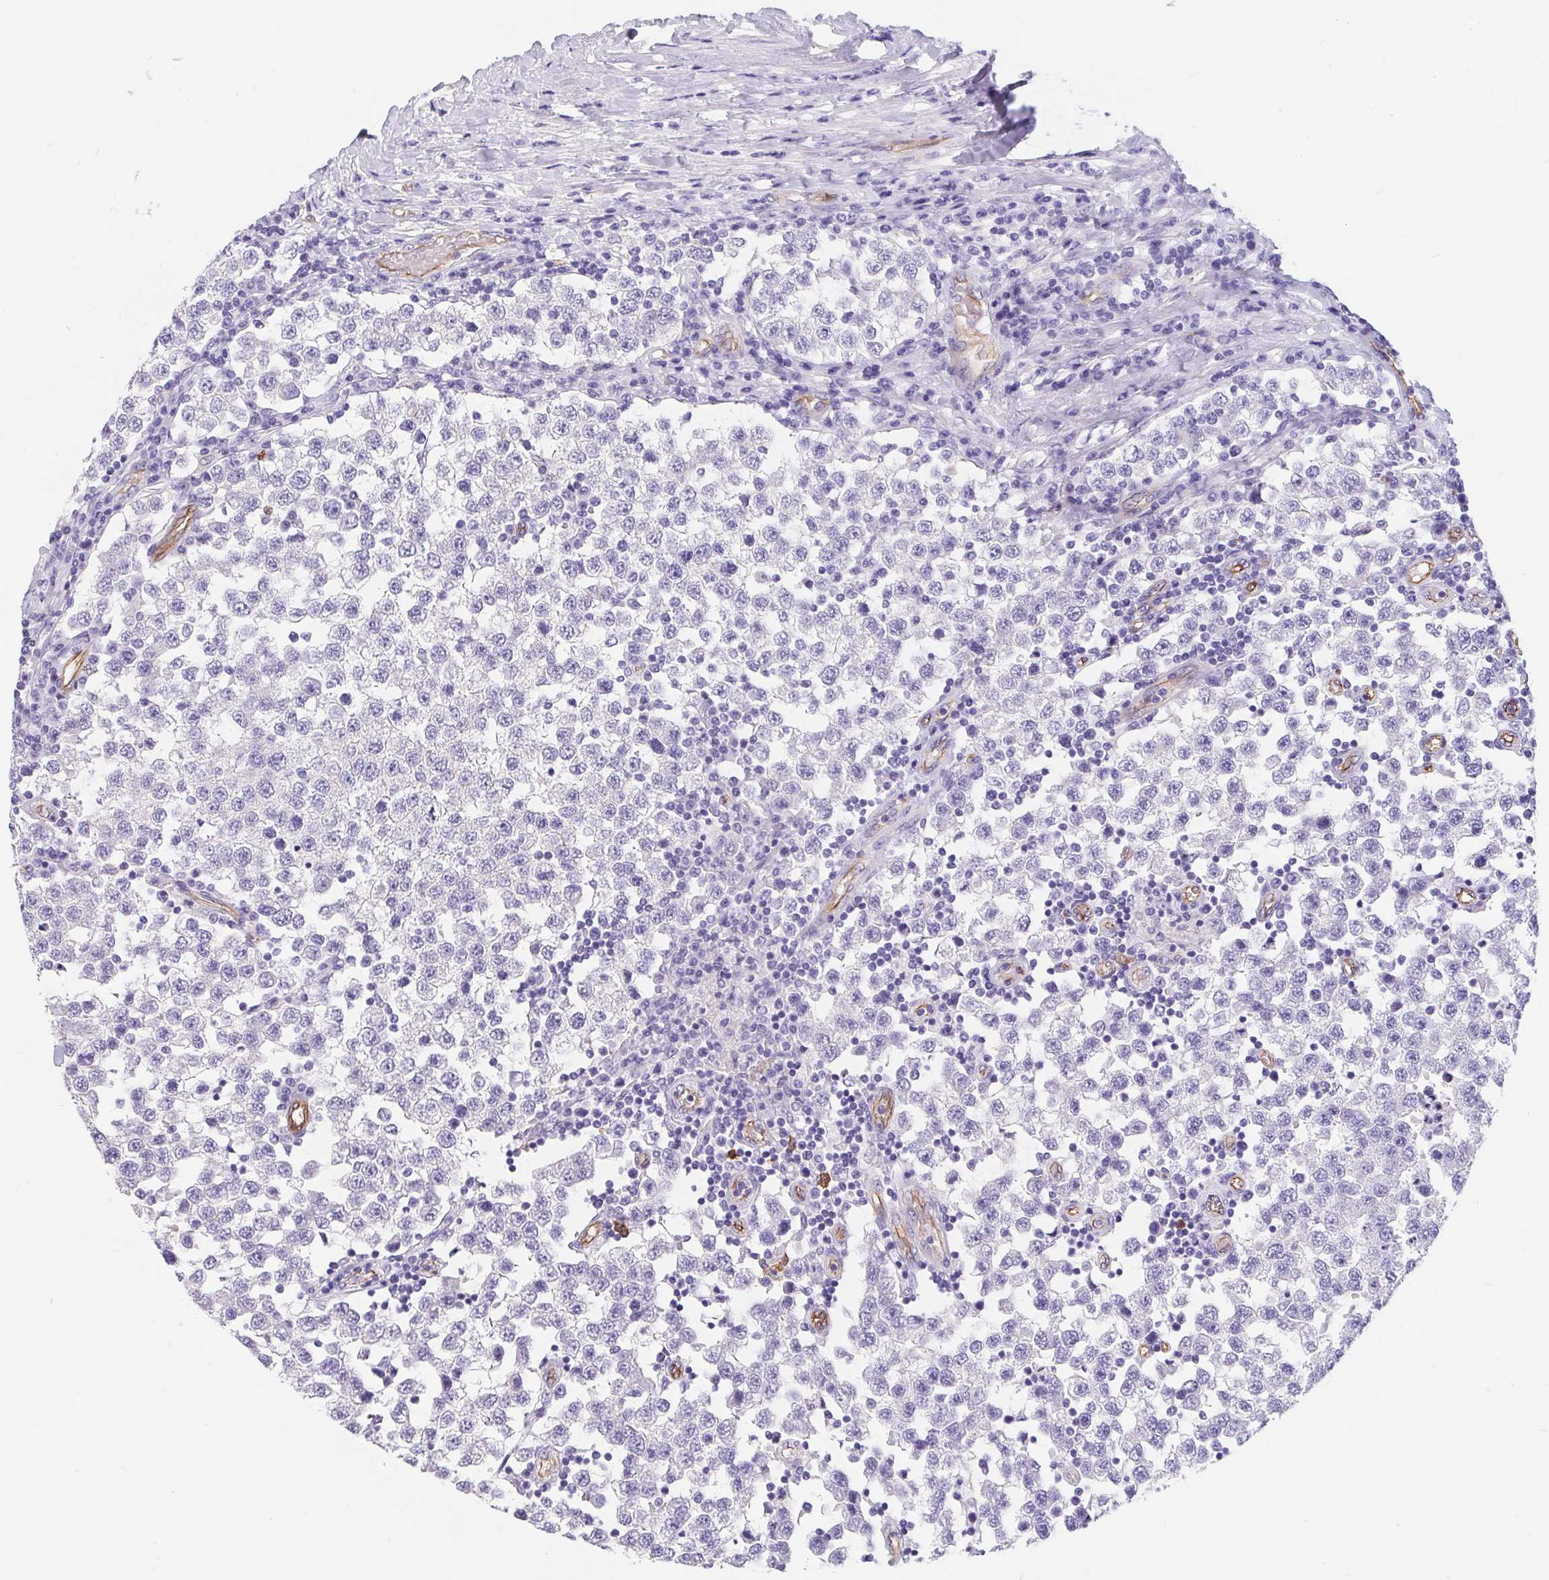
{"staining": {"intensity": "negative", "quantity": "none", "location": "none"}, "tissue": "testis cancer", "cell_type": "Tumor cells", "image_type": "cancer", "snomed": [{"axis": "morphology", "description": "Seminoma, NOS"}, {"axis": "topography", "description": "Testis"}], "caption": "Immunohistochemistry (IHC) of testis seminoma exhibits no staining in tumor cells.", "gene": "LIMCH1", "patient": {"sex": "male", "age": 34}}